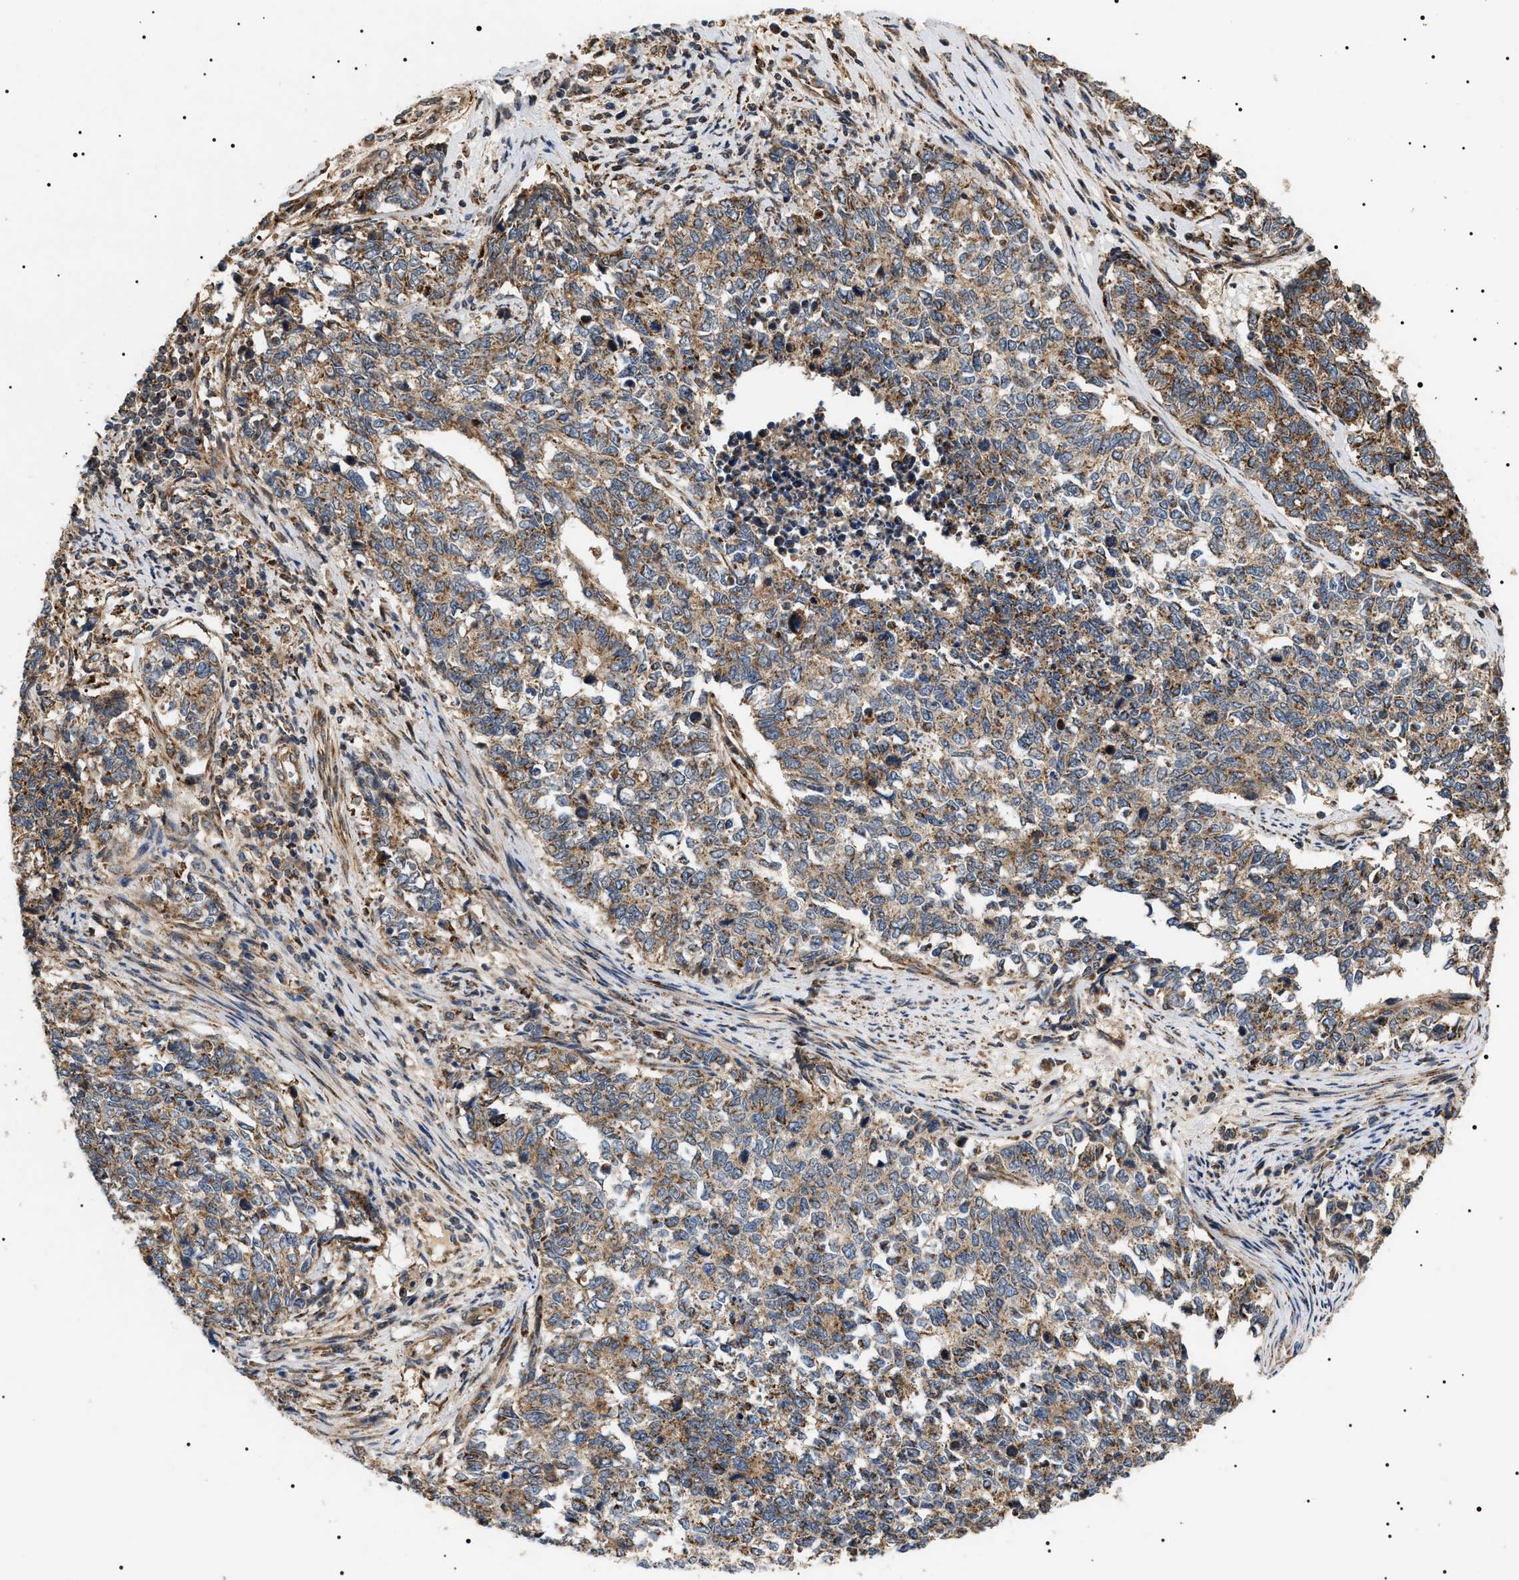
{"staining": {"intensity": "moderate", "quantity": ">75%", "location": "cytoplasmic/membranous"}, "tissue": "cervical cancer", "cell_type": "Tumor cells", "image_type": "cancer", "snomed": [{"axis": "morphology", "description": "Squamous cell carcinoma, NOS"}, {"axis": "topography", "description": "Cervix"}], "caption": "Brown immunohistochemical staining in human cervical cancer (squamous cell carcinoma) shows moderate cytoplasmic/membranous positivity in about >75% of tumor cells. The staining was performed using DAB to visualize the protein expression in brown, while the nuclei were stained in blue with hematoxylin (Magnification: 20x).", "gene": "ZBTB26", "patient": {"sex": "female", "age": 63}}